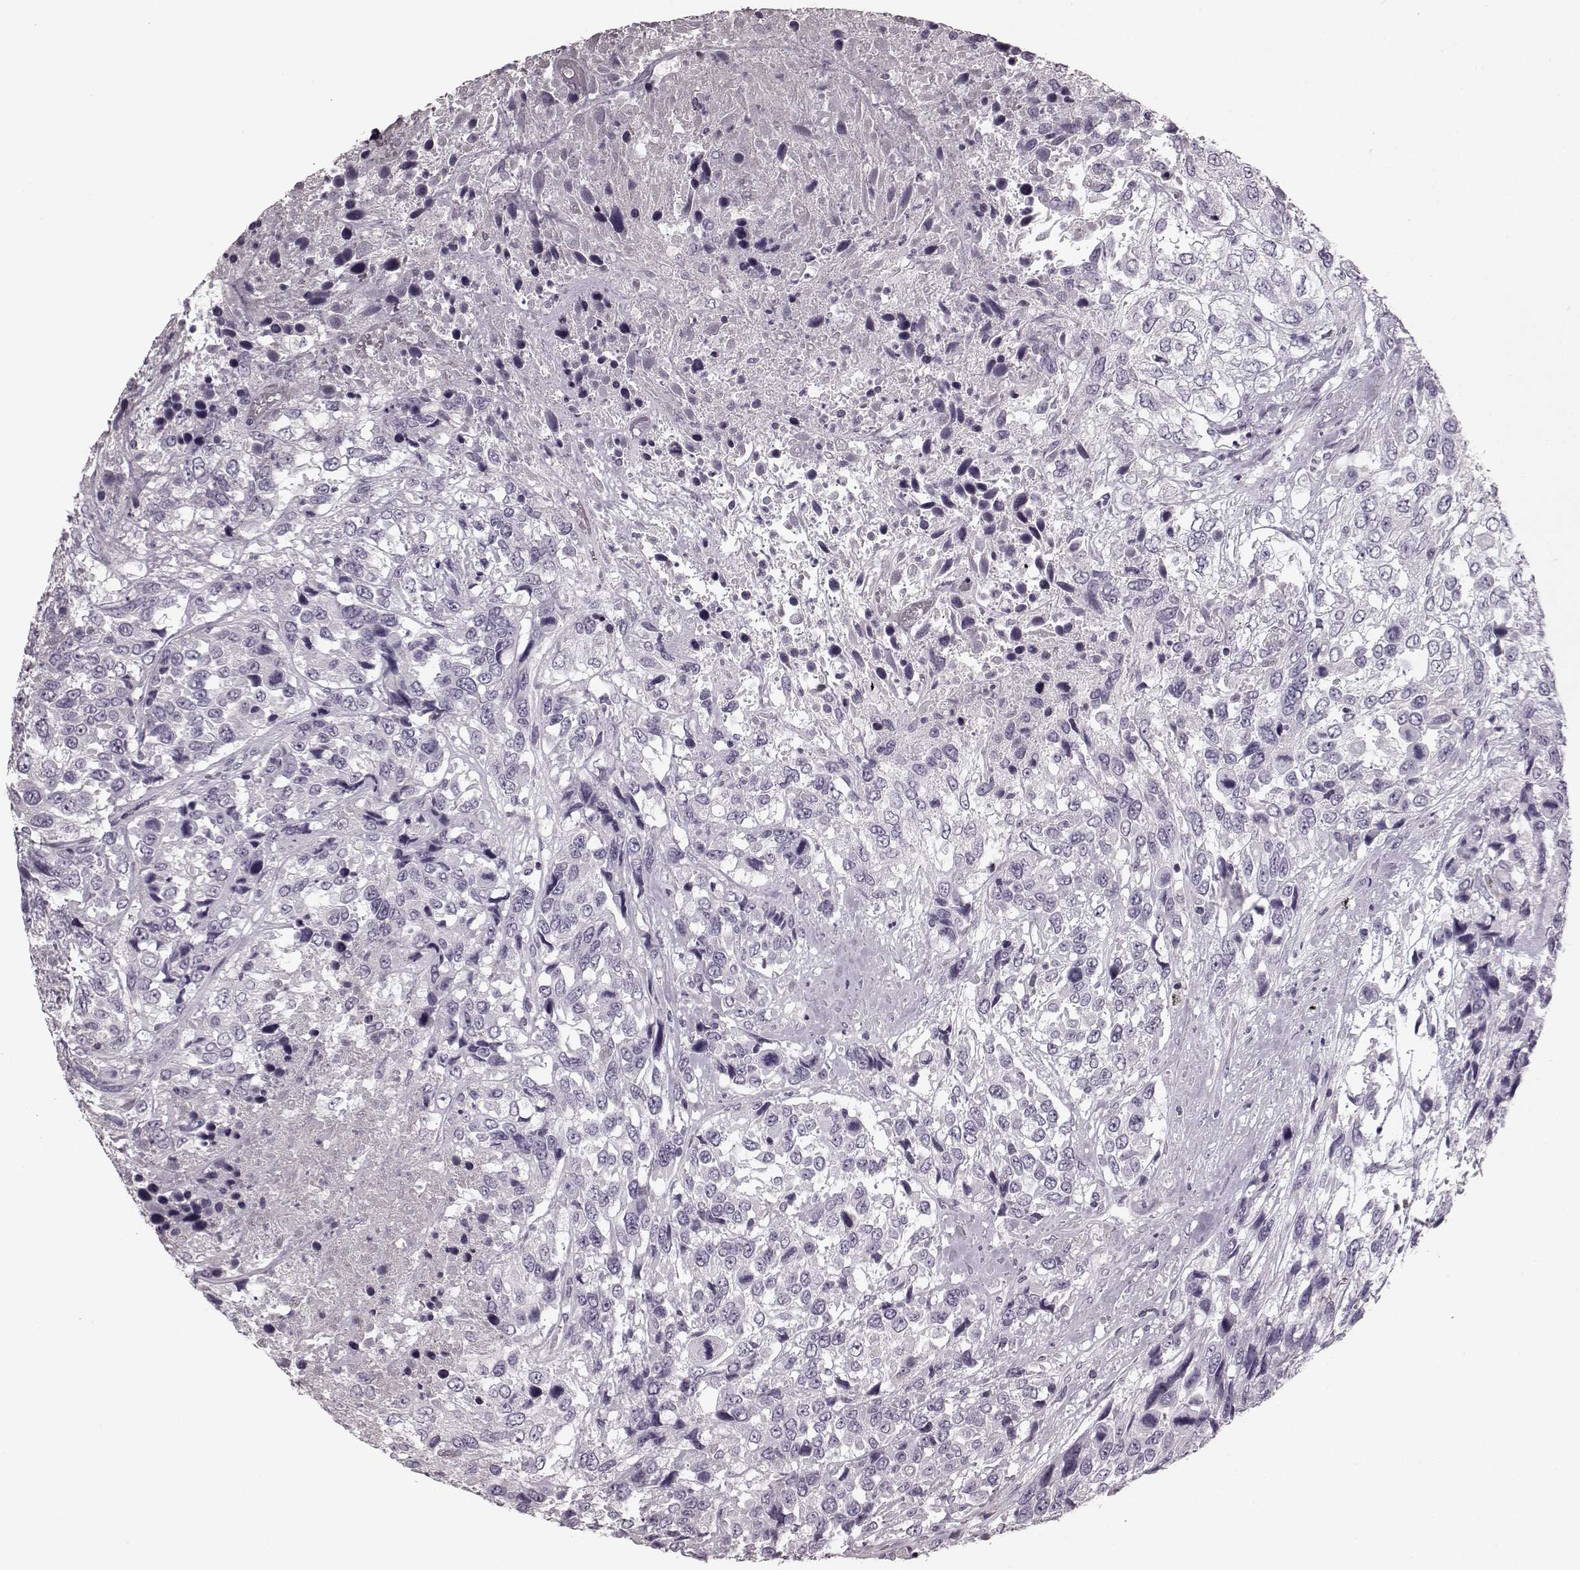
{"staining": {"intensity": "negative", "quantity": "none", "location": "none"}, "tissue": "urothelial cancer", "cell_type": "Tumor cells", "image_type": "cancer", "snomed": [{"axis": "morphology", "description": "Urothelial carcinoma, High grade"}, {"axis": "topography", "description": "Urinary bladder"}], "caption": "IHC of urothelial cancer displays no positivity in tumor cells.", "gene": "CST7", "patient": {"sex": "female", "age": 70}}